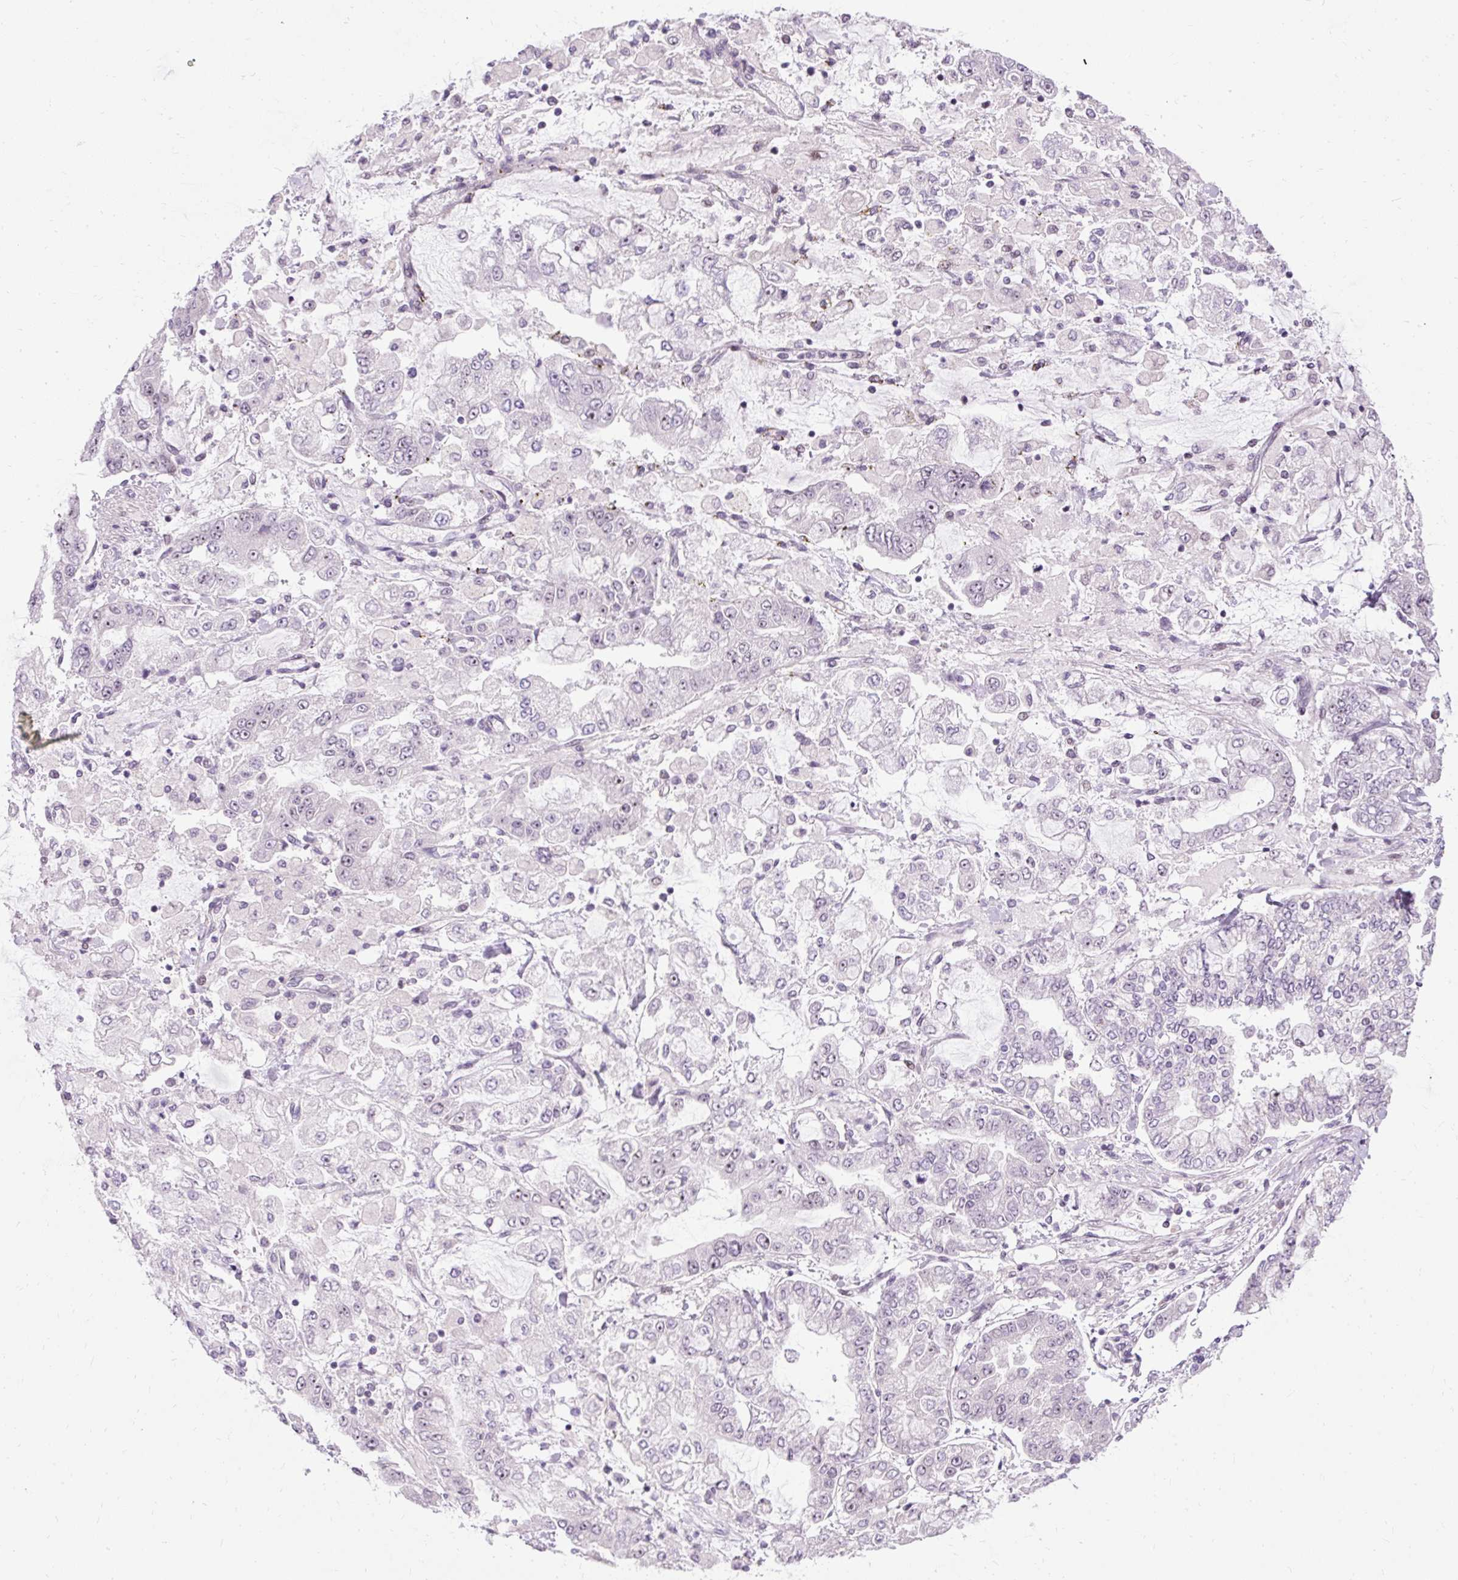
{"staining": {"intensity": "negative", "quantity": "none", "location": "none"}, "tissue": "stomach cancer", "cell_type": "Tumor cells", "image_type": "cancer", "snomed": [{"axis": "morphology", "description": "Normal tissue, NOS"}, {"axis": "morphology", "description": "Adenocarcinoma, NOS"}, {"axis": "topography", "description": "Stomach, upper"}, {"axis": "topography", "description": "Stomach"}], "caption": "Tumor cells are negative for protein expression in human stomach cancer (adenocarcinoma).", "gene": "ARHGEF18", "patient": {"sex": "male", "age": 76}}